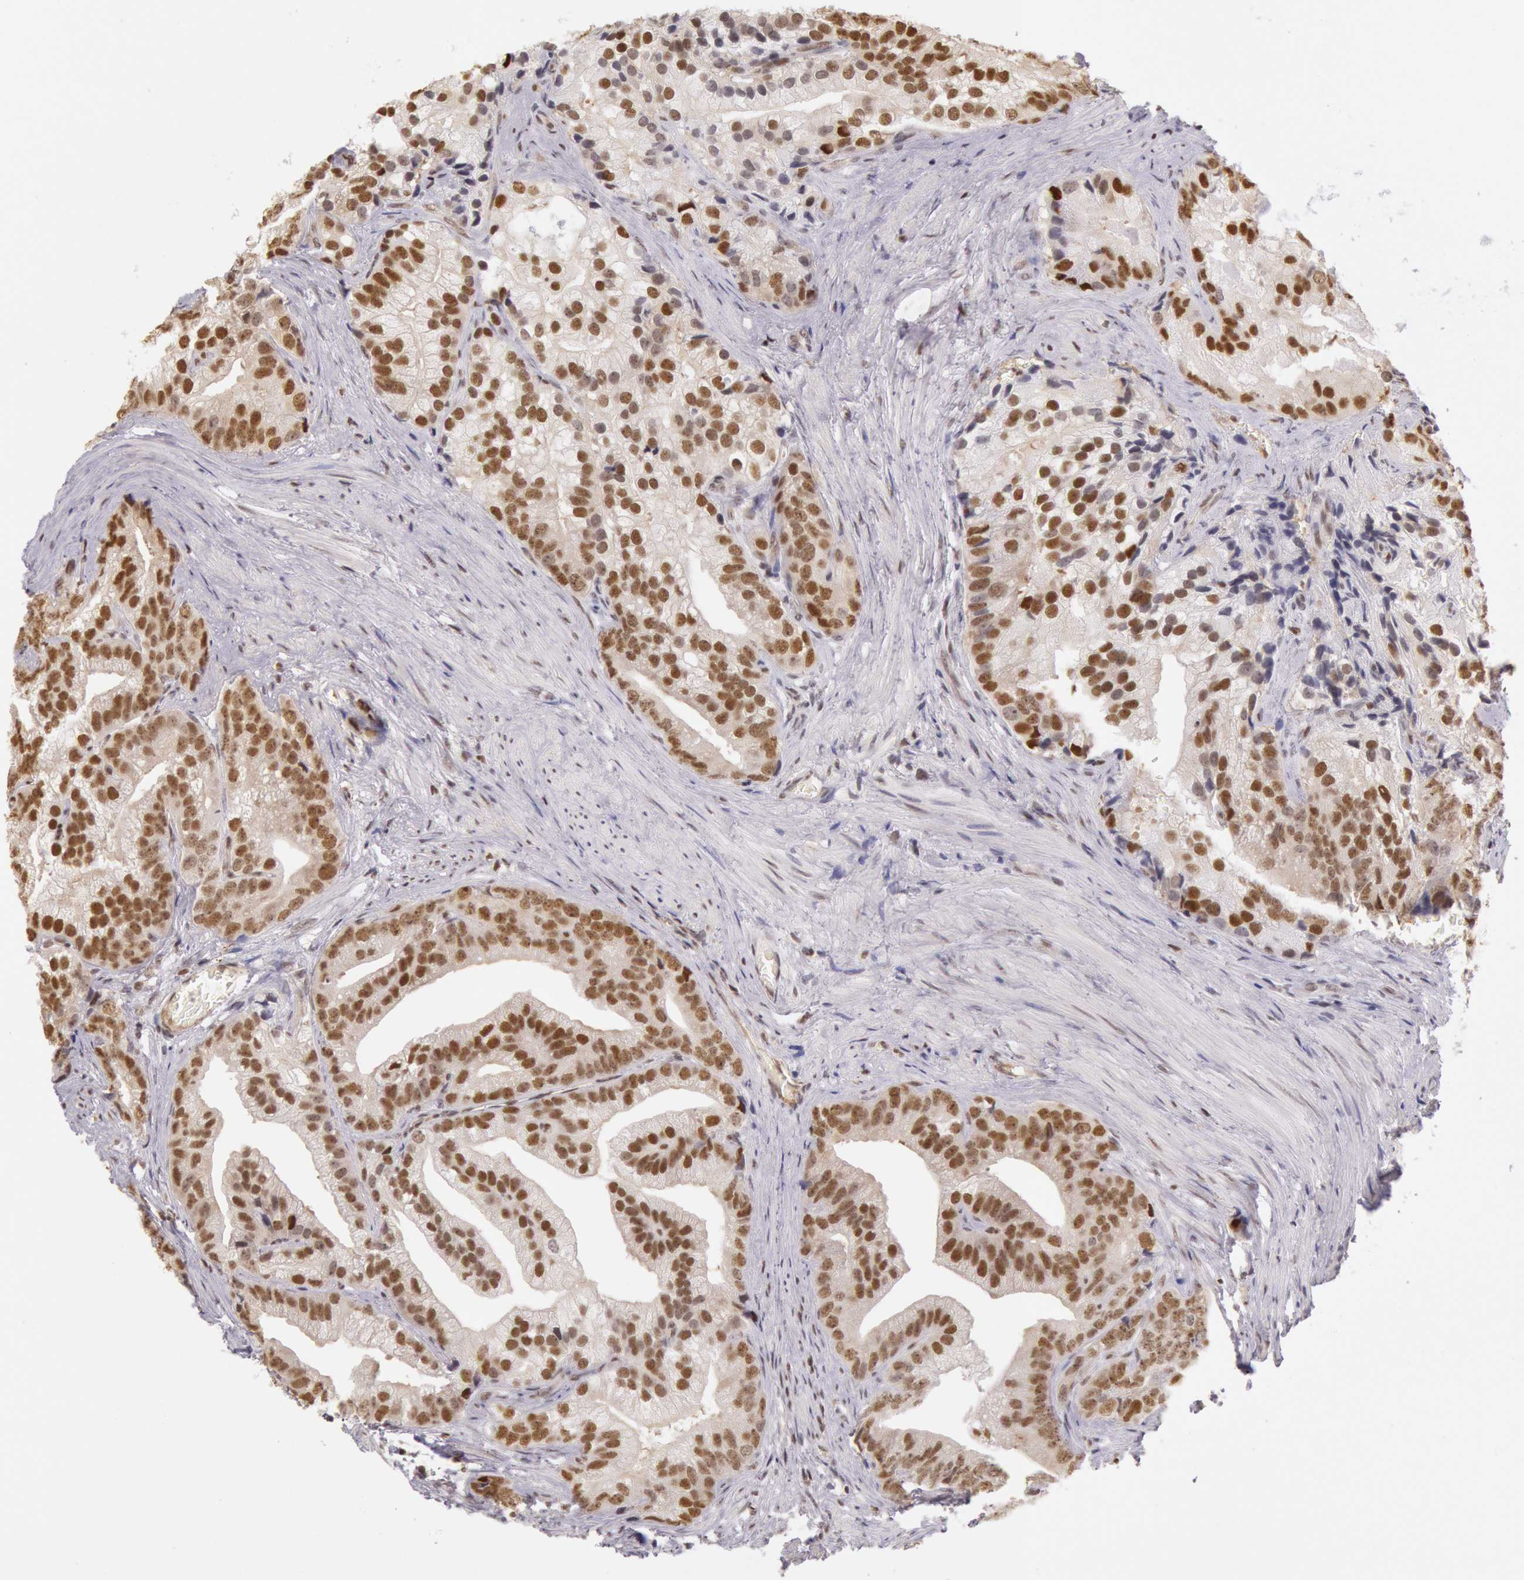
{"staining": {"intensity": "strong", "quantity": ">75%", "location": "nuclear"}, "tissue": "prostate cancer", "cell_type": "Tumor cells", "image_type": "cancer", "snomed": [{"axis": "morphology", "description": "Adenocarcinoma, Low grade"}, {"axis": "topography", "description": "Prostate"}], "caption": "Immunohistochemistry (DAB) staining of human prostate low-grade adenocarcinoma shows strong nuclear protein staining in approximately >75% of tumor cells. The staining is performed using DAB brown chromogen to label protein expression. The nuclei are counter-stained blue using hematoxylin.", "gene": "ESS2", "patient": {"sex": "male", "age": 71}}